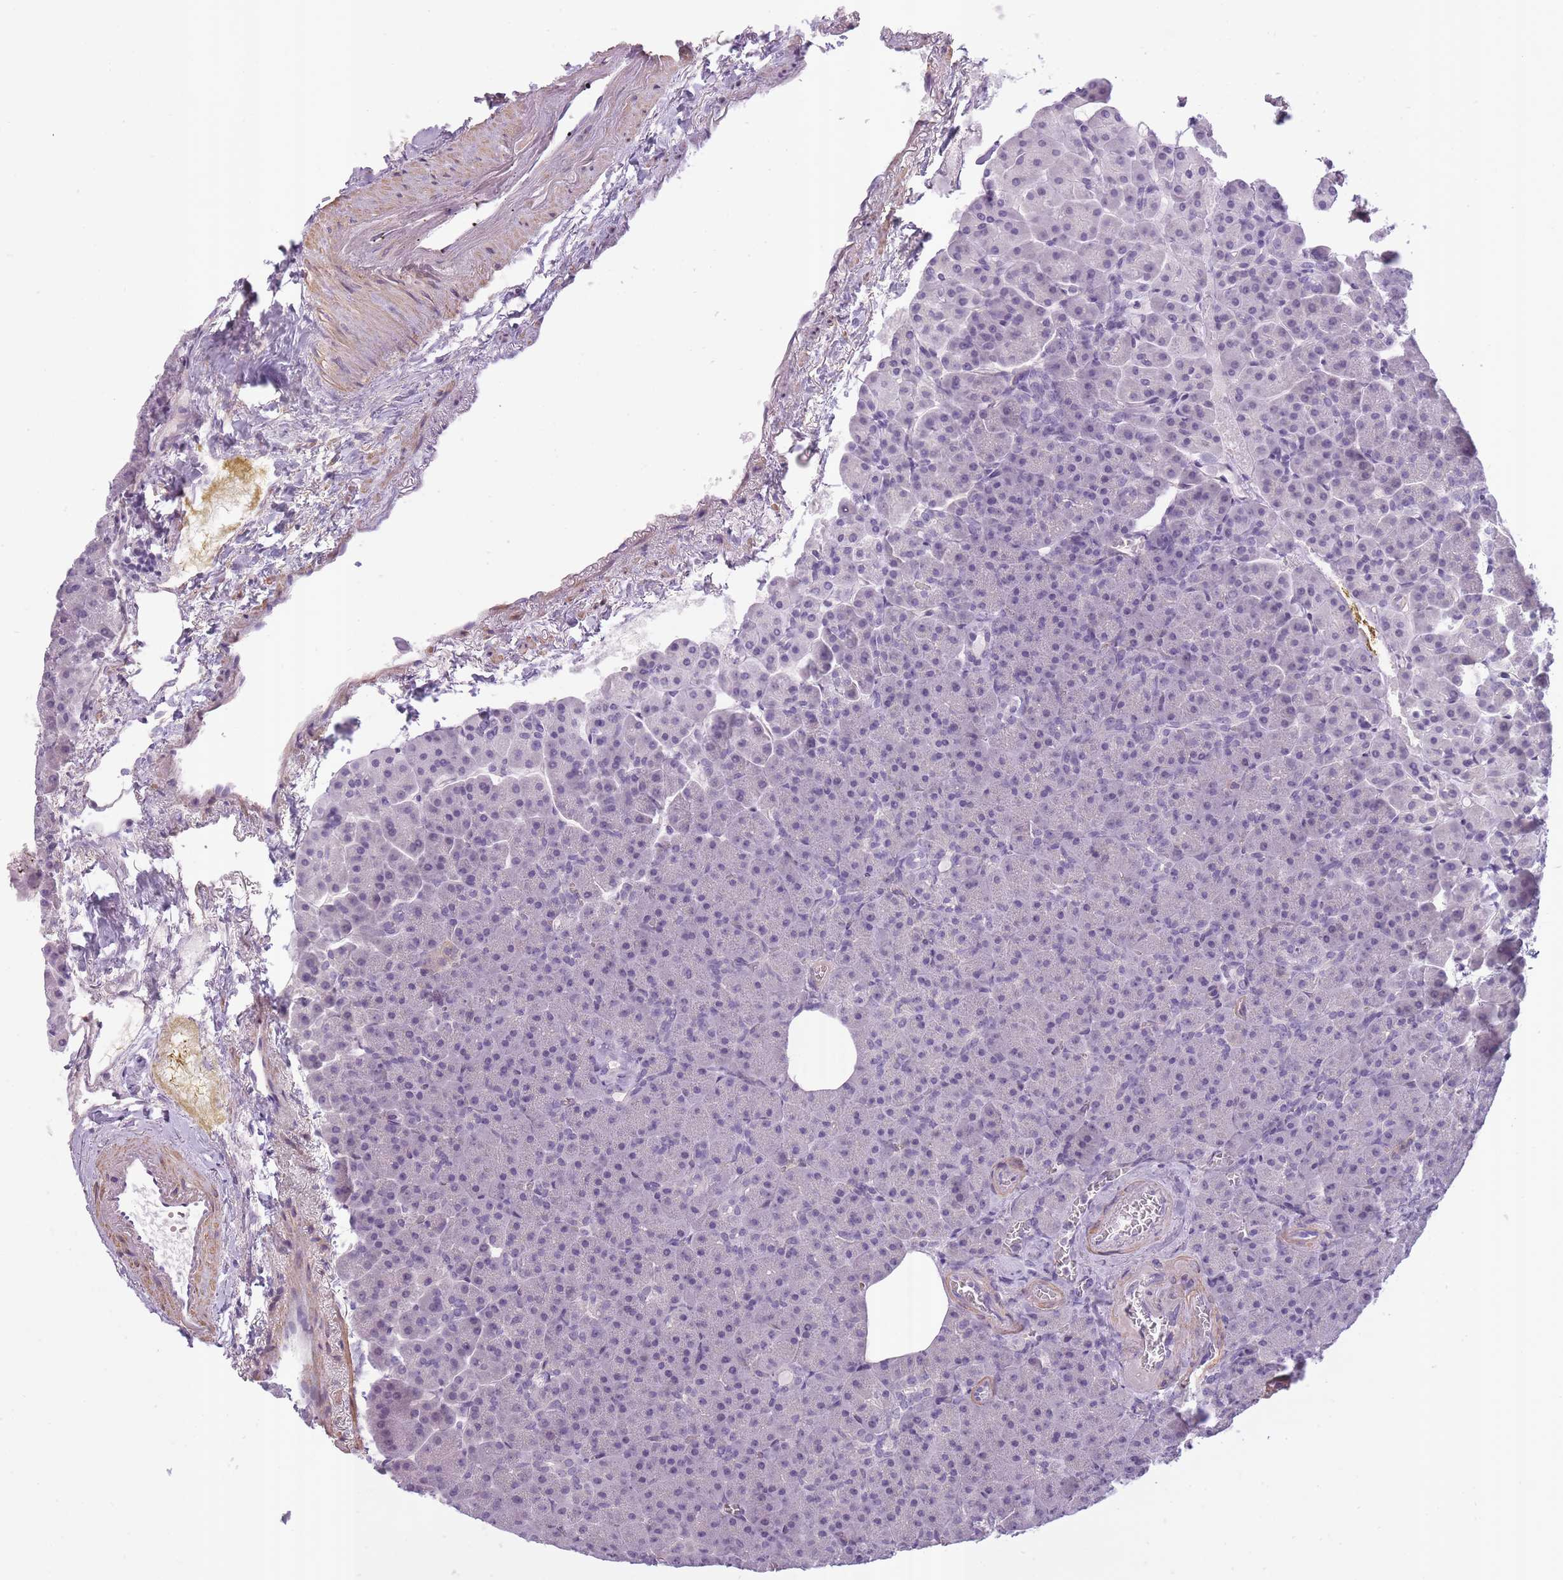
{"staining": {"intensity": "negative", "quantity": "none", "location": "none"}, "tissue": "pancreas", "cell_type": "Exocrine glandular cells", "image_type": "normal", "snomed": [{"axis": "morphology", "description": "Normal tissue, NOS"}, {"axis": "topography", "description": "Pancreas"}], "caption": "Protein analysis of unremarkable pancreas exhibits no significant expression in exocrine glandular cells. (Immunohistochemistry, brightfield microscopy, high magnification).", "gene": "SLC8A2", "patient": {"sex": "female", "age": 74}}